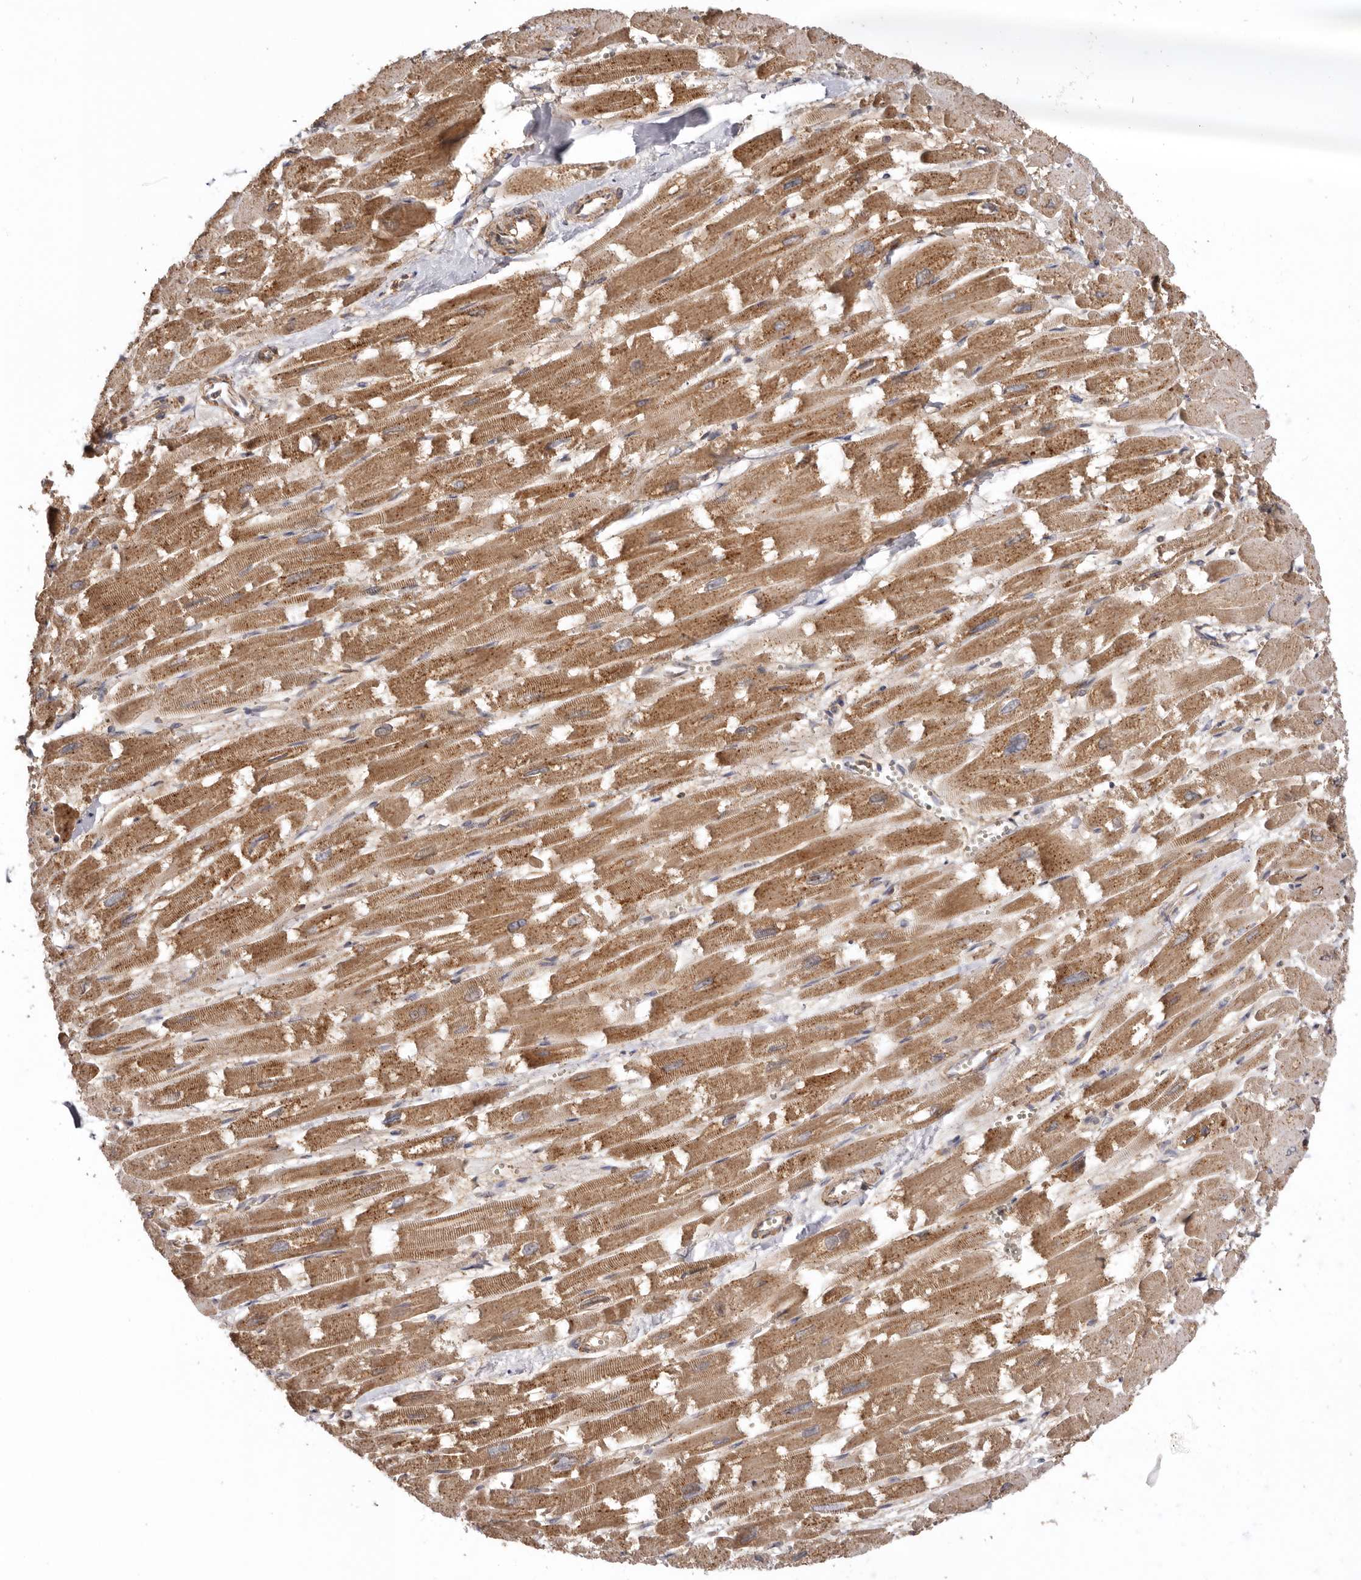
{"staining": {"intensity": "moderate", "quantity": ">75%", "location": "cytoplasmic/membranous"}, "tissue": "heart muscle", "cell_type": "Cardiomyocytes", "image_type": "normal", "snomed": [{"axis": "morphology", "description": "Normal tissue, NOS"}, {"axis": "topography", "description": "Heart"}], "caption": "Benign heart muscle shows moderate cytoplasmic/membranous staining in approximately >75% of cardiomyocytes Nuclei are stained in blue..", "gene": "TMUB1", "patient": {"sex": "male", "age": 54}}